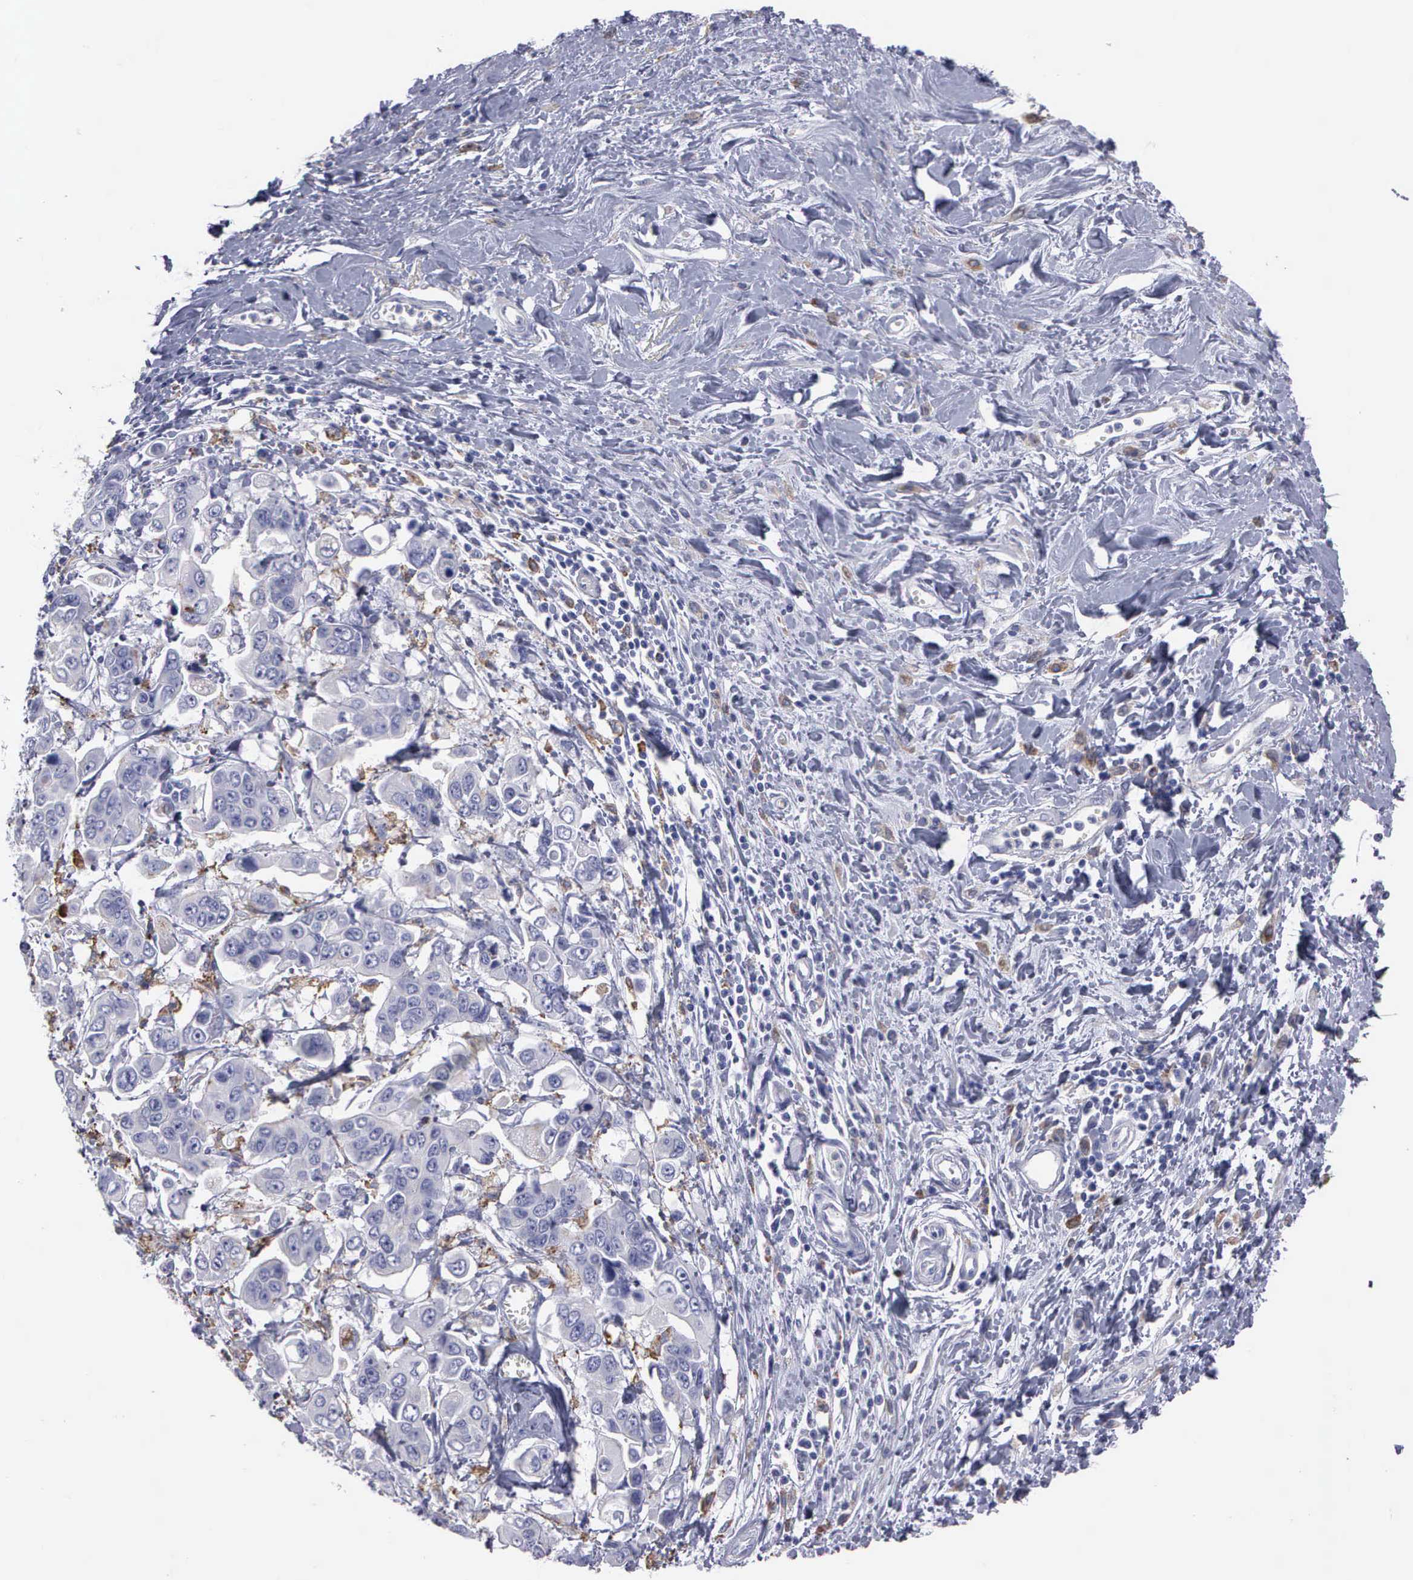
{"staining": {"intensity": "weak", "quantity": "<25%", "location": "cytoplasmic/membranous"}, "tissue": "stomach cancer", "cell_type": "Tumor cells", "image_type": "cancer", "snomed": [{"axis": "morphology", "description": "Adenocarcinoma, NOS"}, {"axis": "topography", "description": "Stomach, upper"}], "caption": "DAB (3,3'-diaminobenzidine) immunohistochemical staining of human stomach adenocarcinoma exhibits no significant staining in tumor cells.", "gene": "TYRP1", "patient": {"sex": "male", "age": 80}}